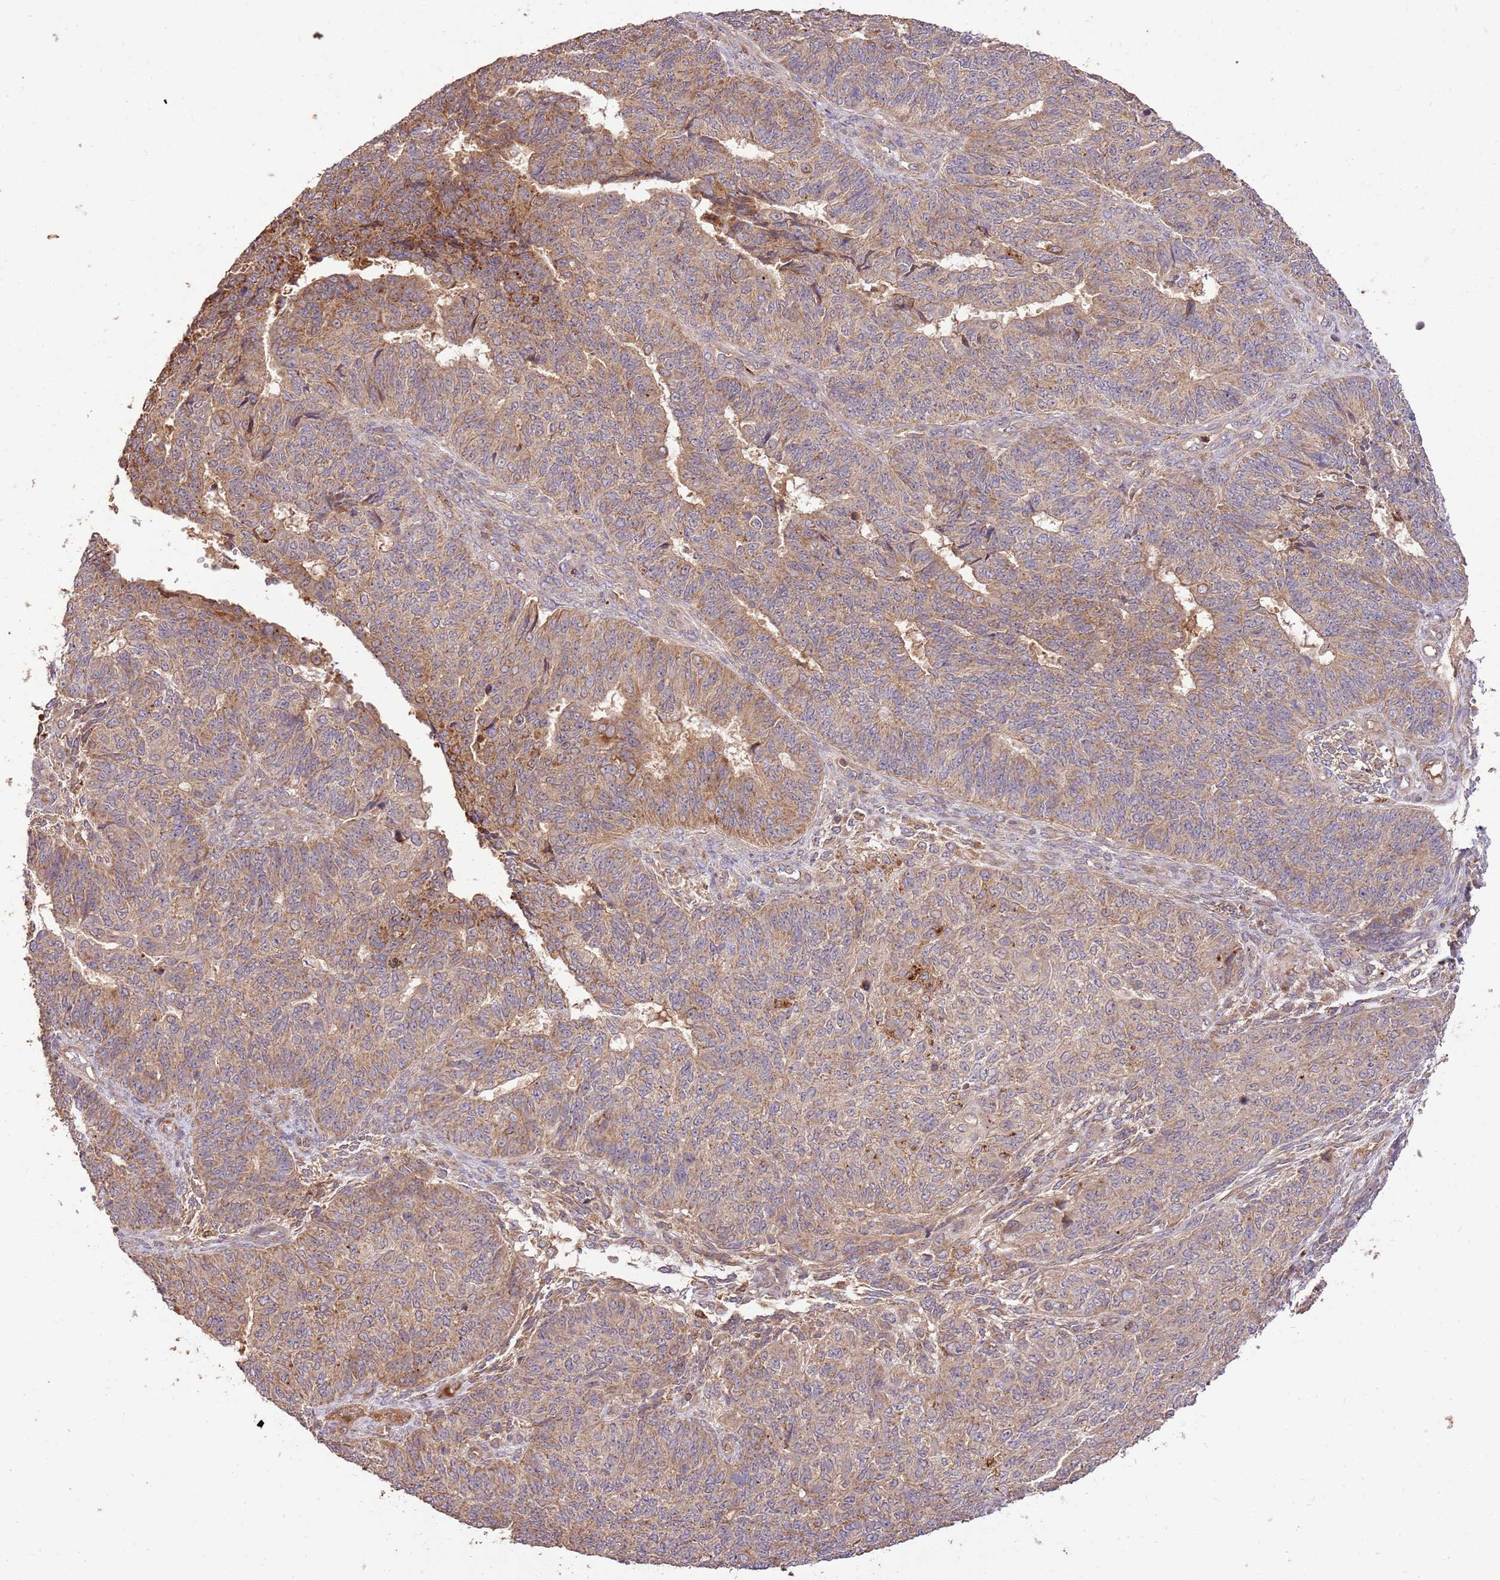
{"staining": {"intensity": "moderate", "quantity": ">75%", "location": "cytoplasmic/membranous"}, "tissue": "endometrial cancer", "cell_type": "Tumor cells", "image_type": "cancer", "snomed": [{"axis": "morphology", "description": "Adenocarcinoma, NOS"}, {"axis": "topography", "description": "Endometrium"}], "caption": "Adenocarcinoma (endometrial) stained for a protein (brown) displays moderate cytoplasmic/membranous positive positivity in about >75% of tumor cells.", "gene": "LRRC28", "patient": {"sex": "female", "age": 32}}